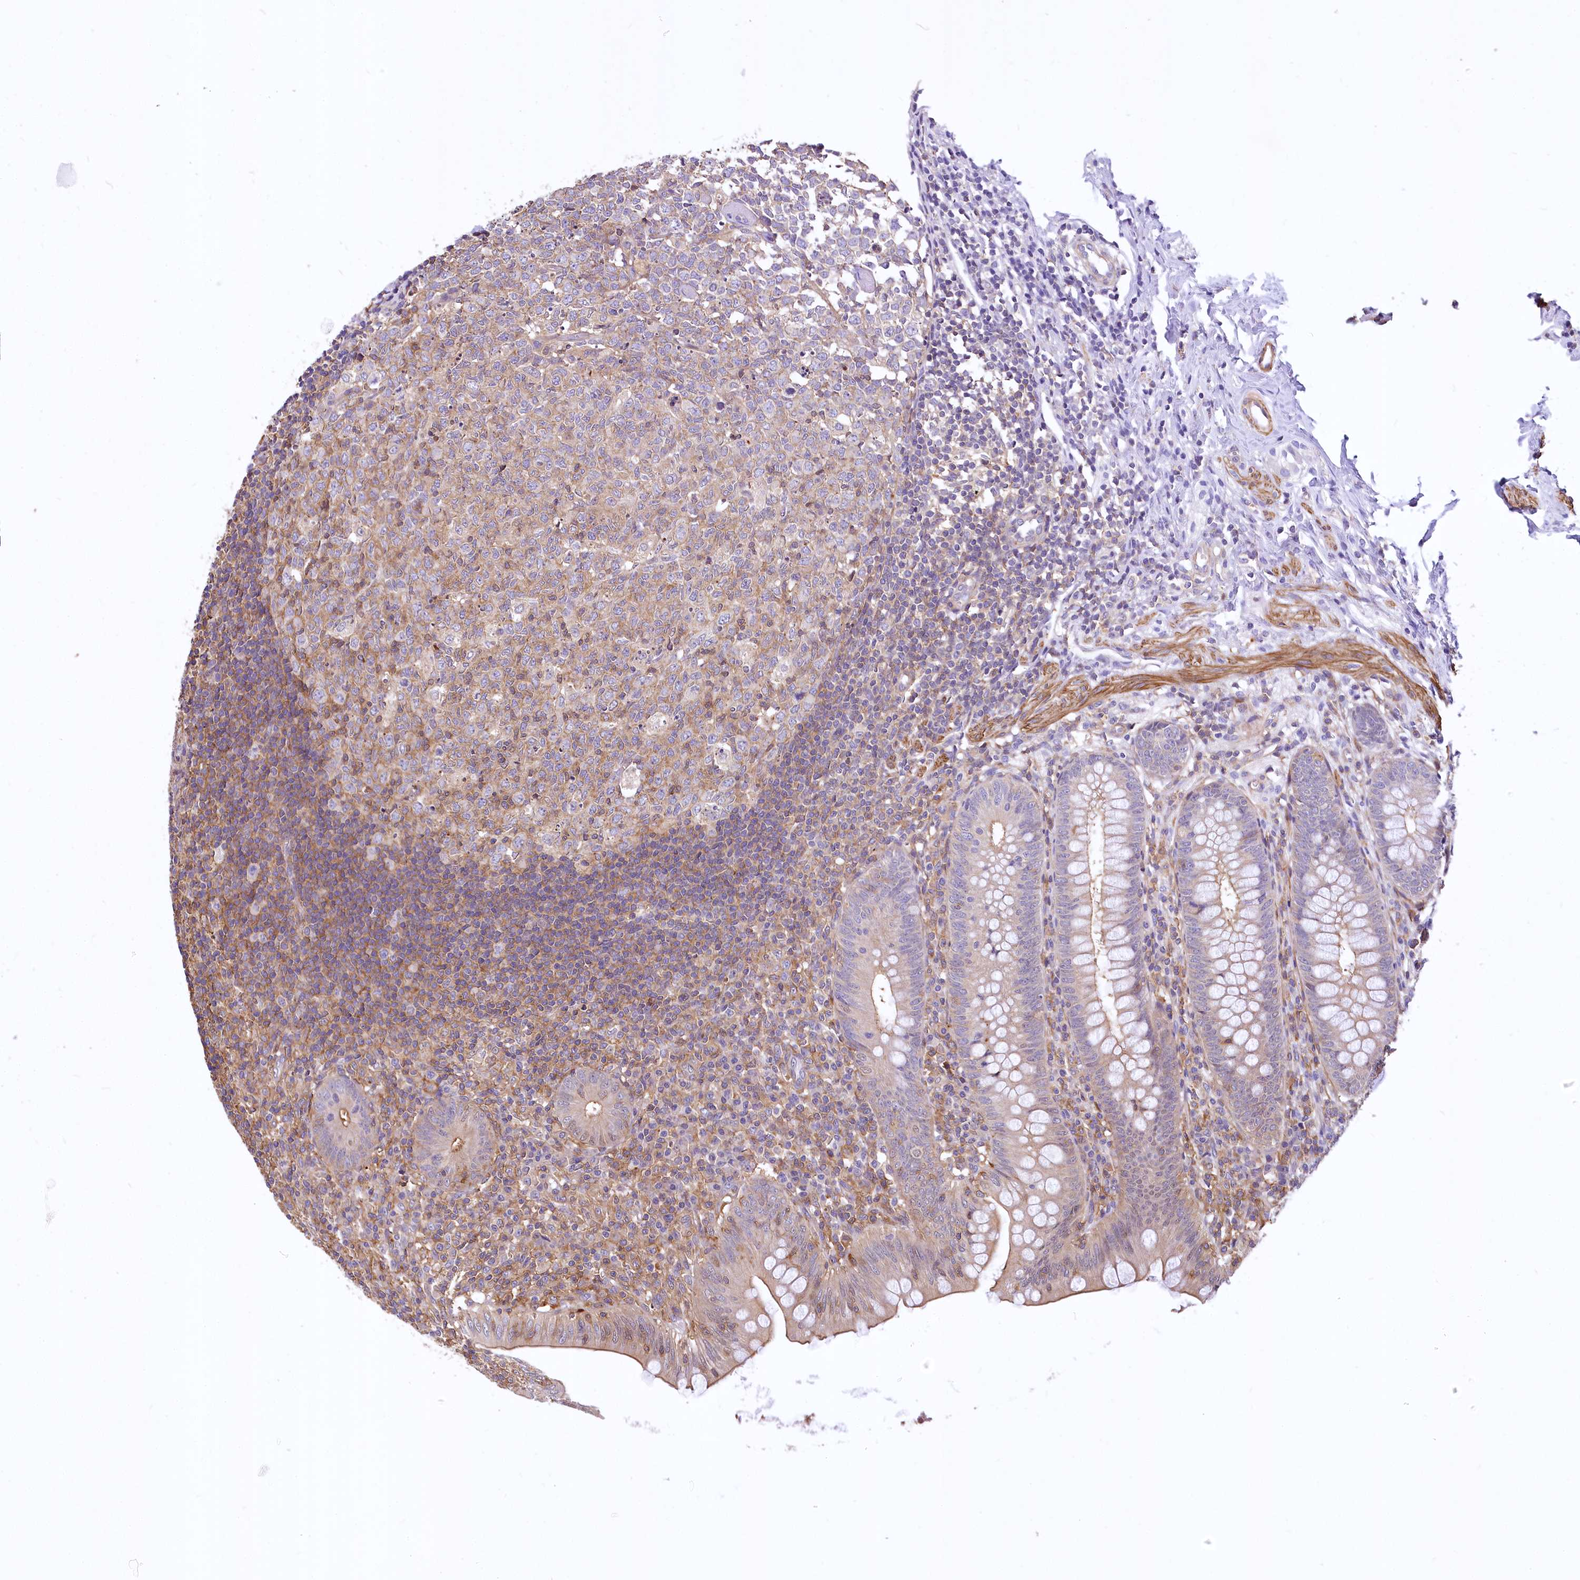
{"staining": {"intensity": "moderate", "quantity": "<25%", "location": "cytoplasmic/membranous"}, "tissue": "appendix", "cell_type": "Glandular cells", "image_type": "normal", "snomed": [{"axis": "morphology", "description": "Normal tissue, NOS"}, {"axis": "topography", "description": "Appendix"}], "caption": "Approximately <25% of glandular cells in unremarkable appendix show moderate cytoplasmic/membranous protein staining as visualized by brown immunohistochemical staining.", "gene": "DPP3", "patient": {"sex": "male", "age": 14}}